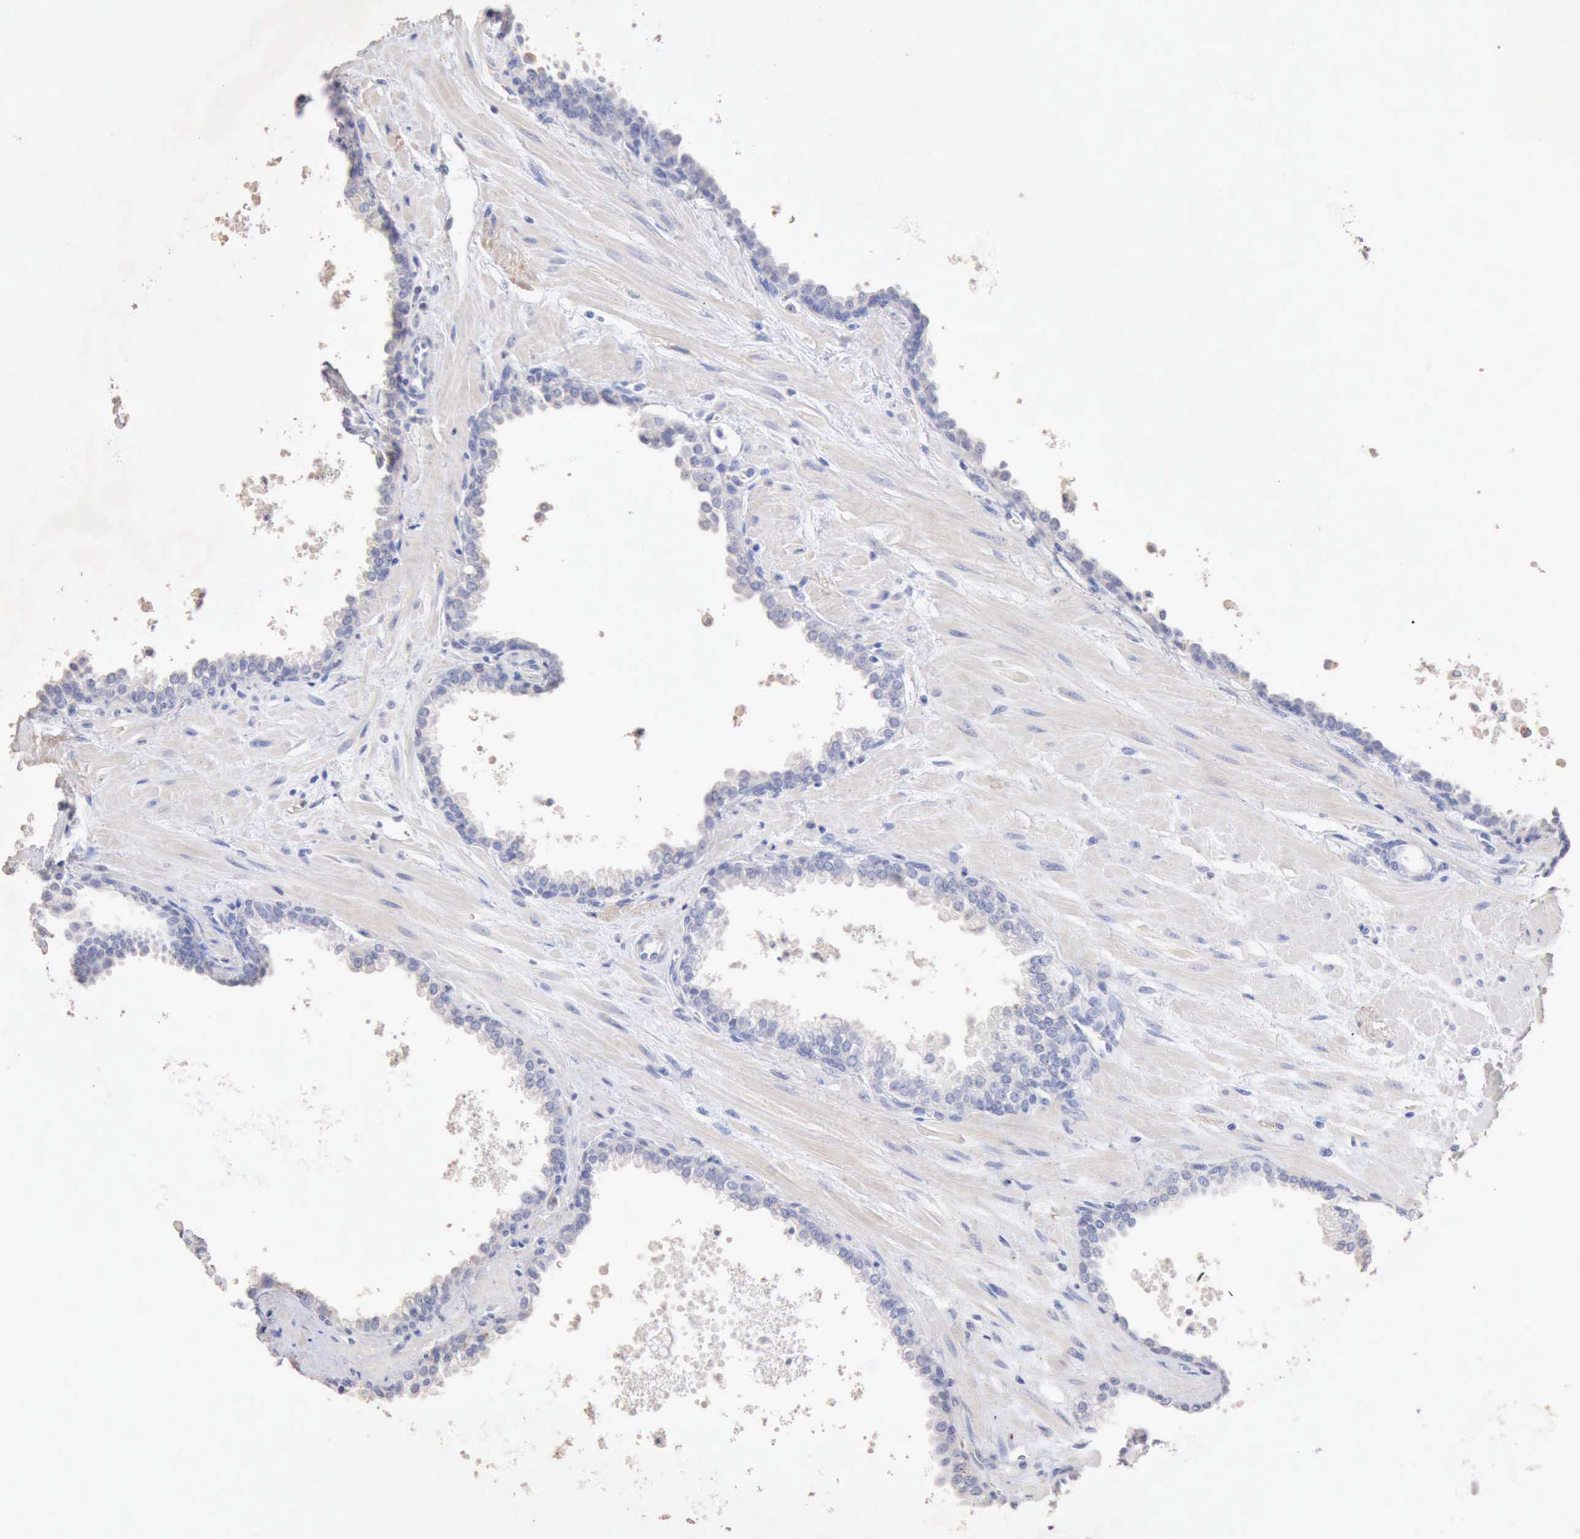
{"staining": {"intensity": "negative", "quantity": "none", "location": "none"}, "tissue": "prostate", "cell_type": "Glandular cells", "image_type": "normal", "snomed": [{"axis": "morphology", "description": "Normal tissue, NOS"}, {"axis": "topography", "description": "Prostate"}], "caption": "IHC of benign prostate reveals no staining in glandular cells. (Stains: DAB (3,3'-diaminobenzidine) immunohistochemistry (IHC) with hematoxylin counter stain, Microscopy: brightfield microscopy at high magnification).", "gene": "KRT6B", "patient": {"sex": "male", "age": 60}}